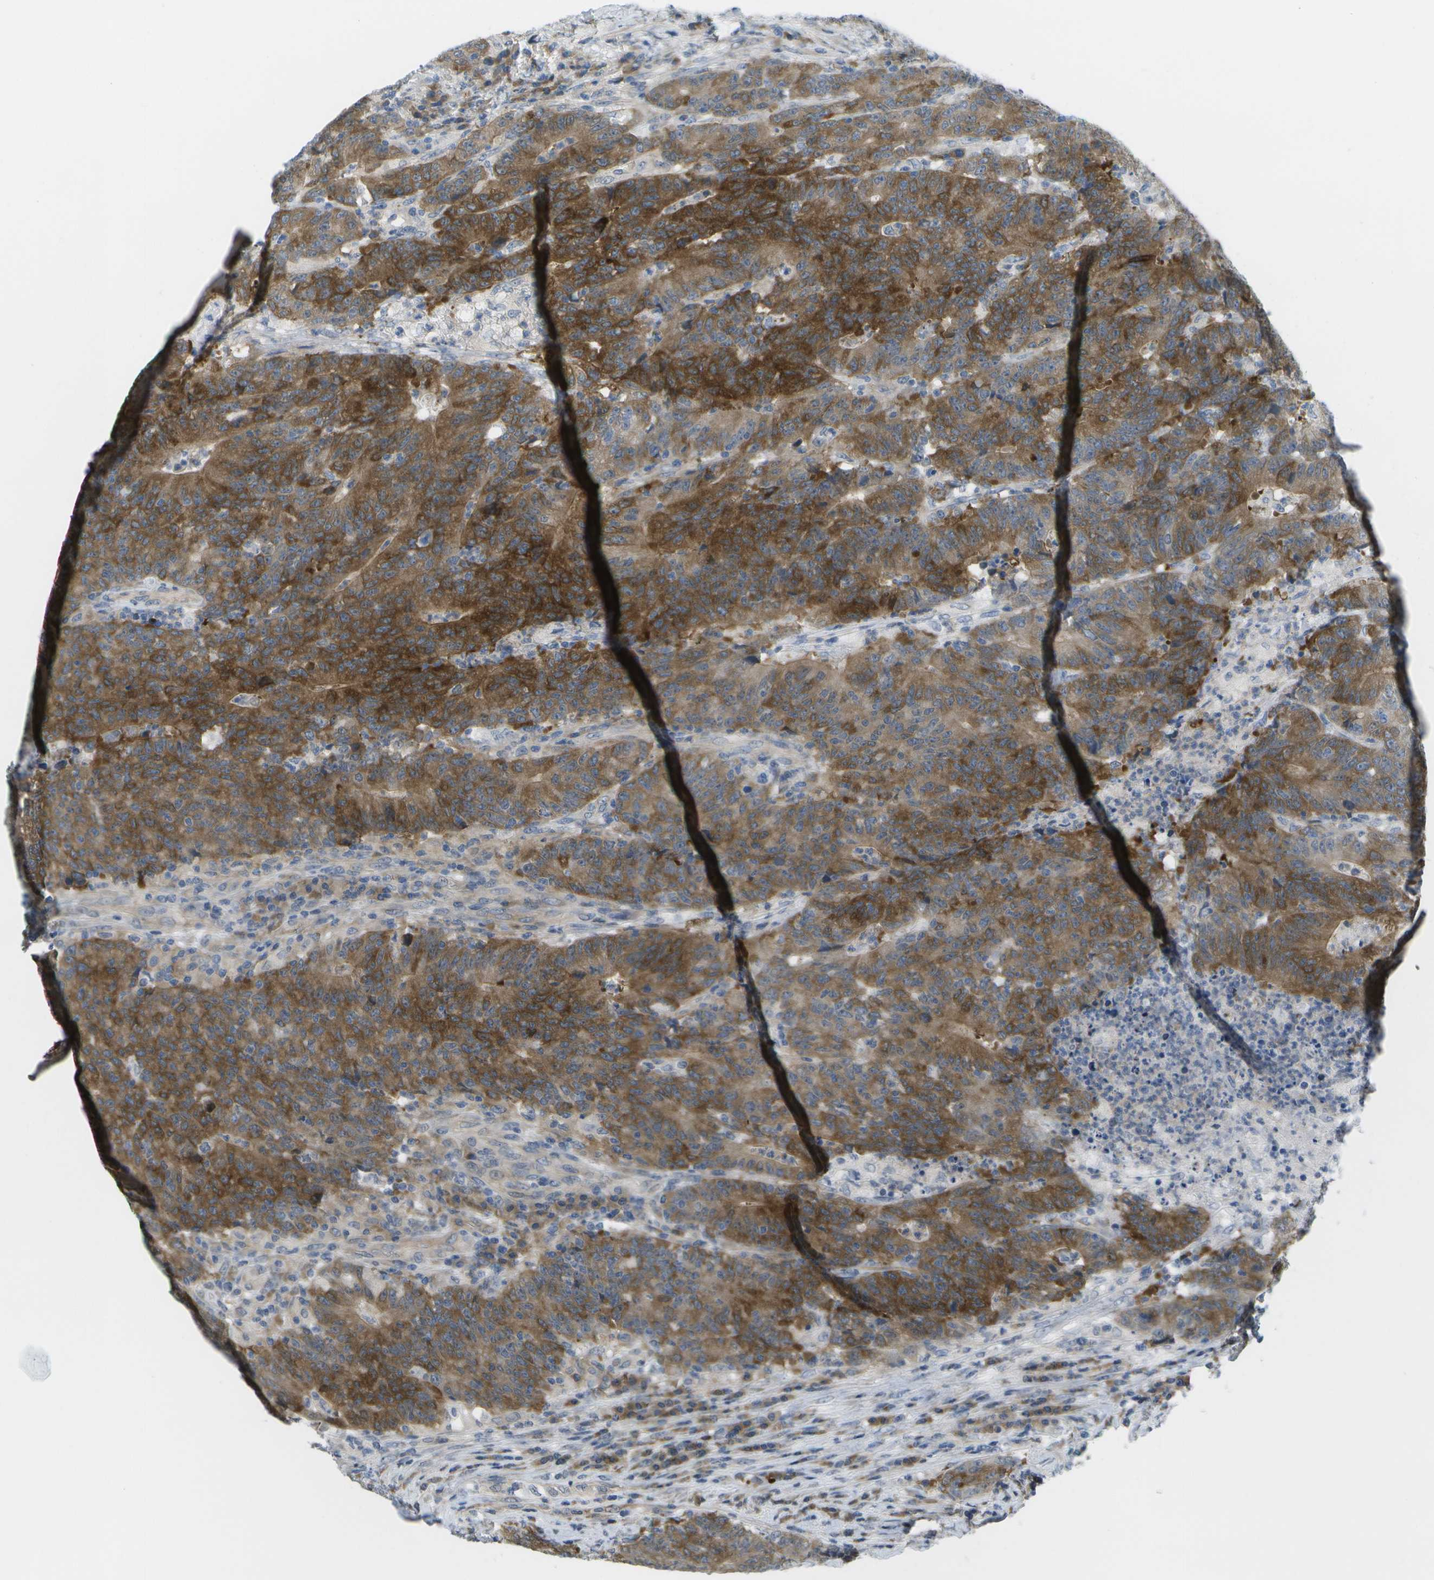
{"staining": {"intensity": "strong", "quantity": ">75%", "location": "cytoplasmic/membranous"}, "tissue": "colorectal cancer", "cell_type": "Tumor cells", "image_type": "cancer", "snomed": [{"axis": "morphology", "description": "Normal tissue, NOS"}, {"axis": "morphology", "description": "Adenocarcinoma, NOS"}, {"axis": "topography", "description": "Colon"}], "caption": "IHC histopathology image of colorectal cancer stained for a protein (brown), which exhibits high levels of strong cytoplasmic/membranous expression in about >75% of tumor cells.", "gene": "MARCHF8", "patient": {"sex": "female", "age": 75}}